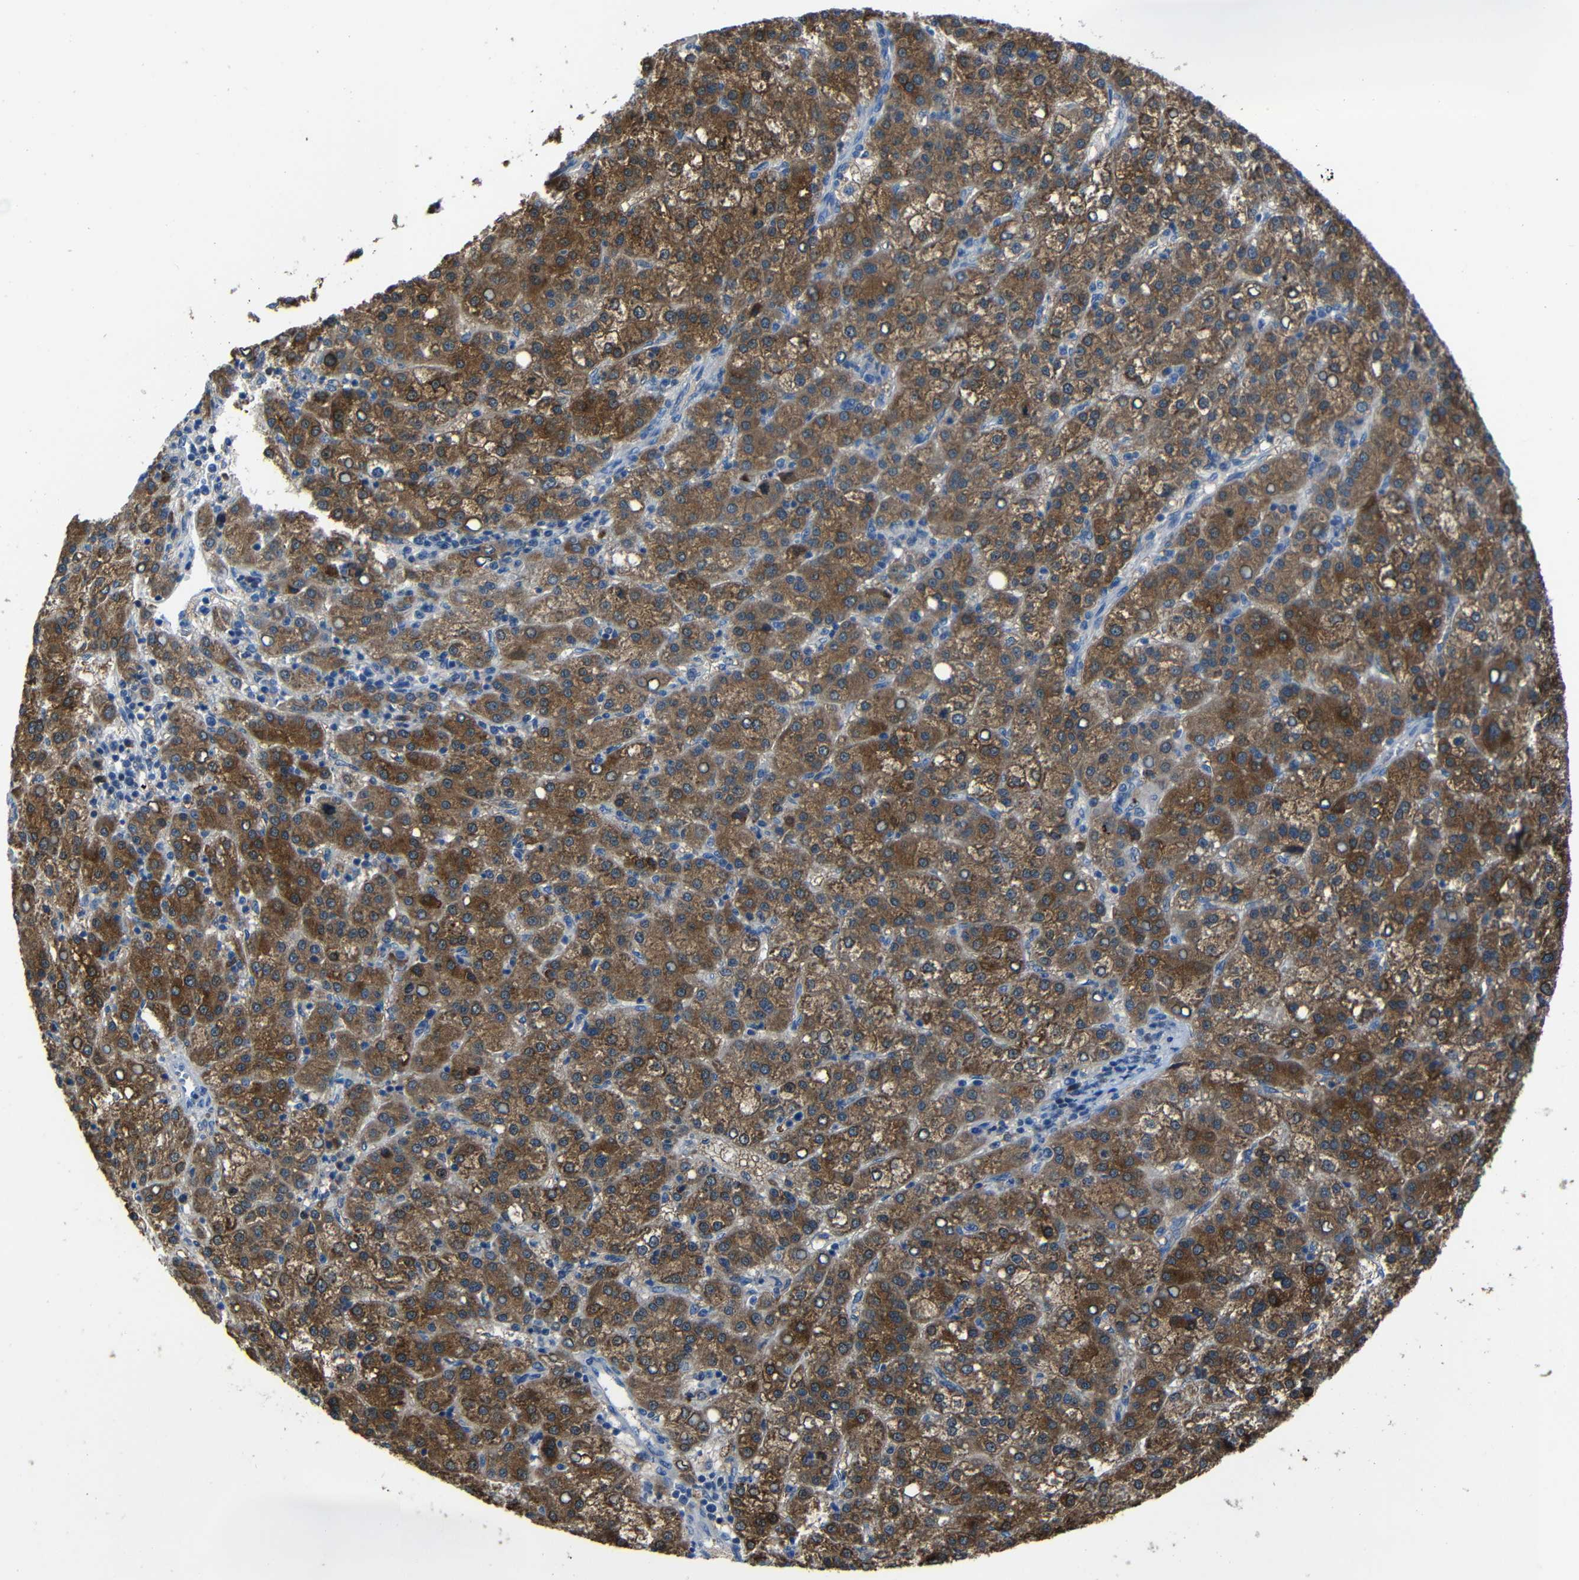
{"staining": {"intensity": "moderate", "quantity": ">75%", "location": "cytoplasmic/membranous"}, "tissue": "liver cancer", "cell_type": "Tumor cells", "image_type": "cancer", "snomed": [{"axis": "morphology", "description": "Carcinoma, Hepatocellular, NOS"}, {"axis": "topography", "description": "Liver"}], "caption": "Moderate cytoplasmic/membranous expression for a protein is seen in approximately >75% of tumor cells of liver hepatocellular carcinoma using immunohistochemistry.", "gene": "SEMA4B", "patient": {"sex": "female", "age": 58}}